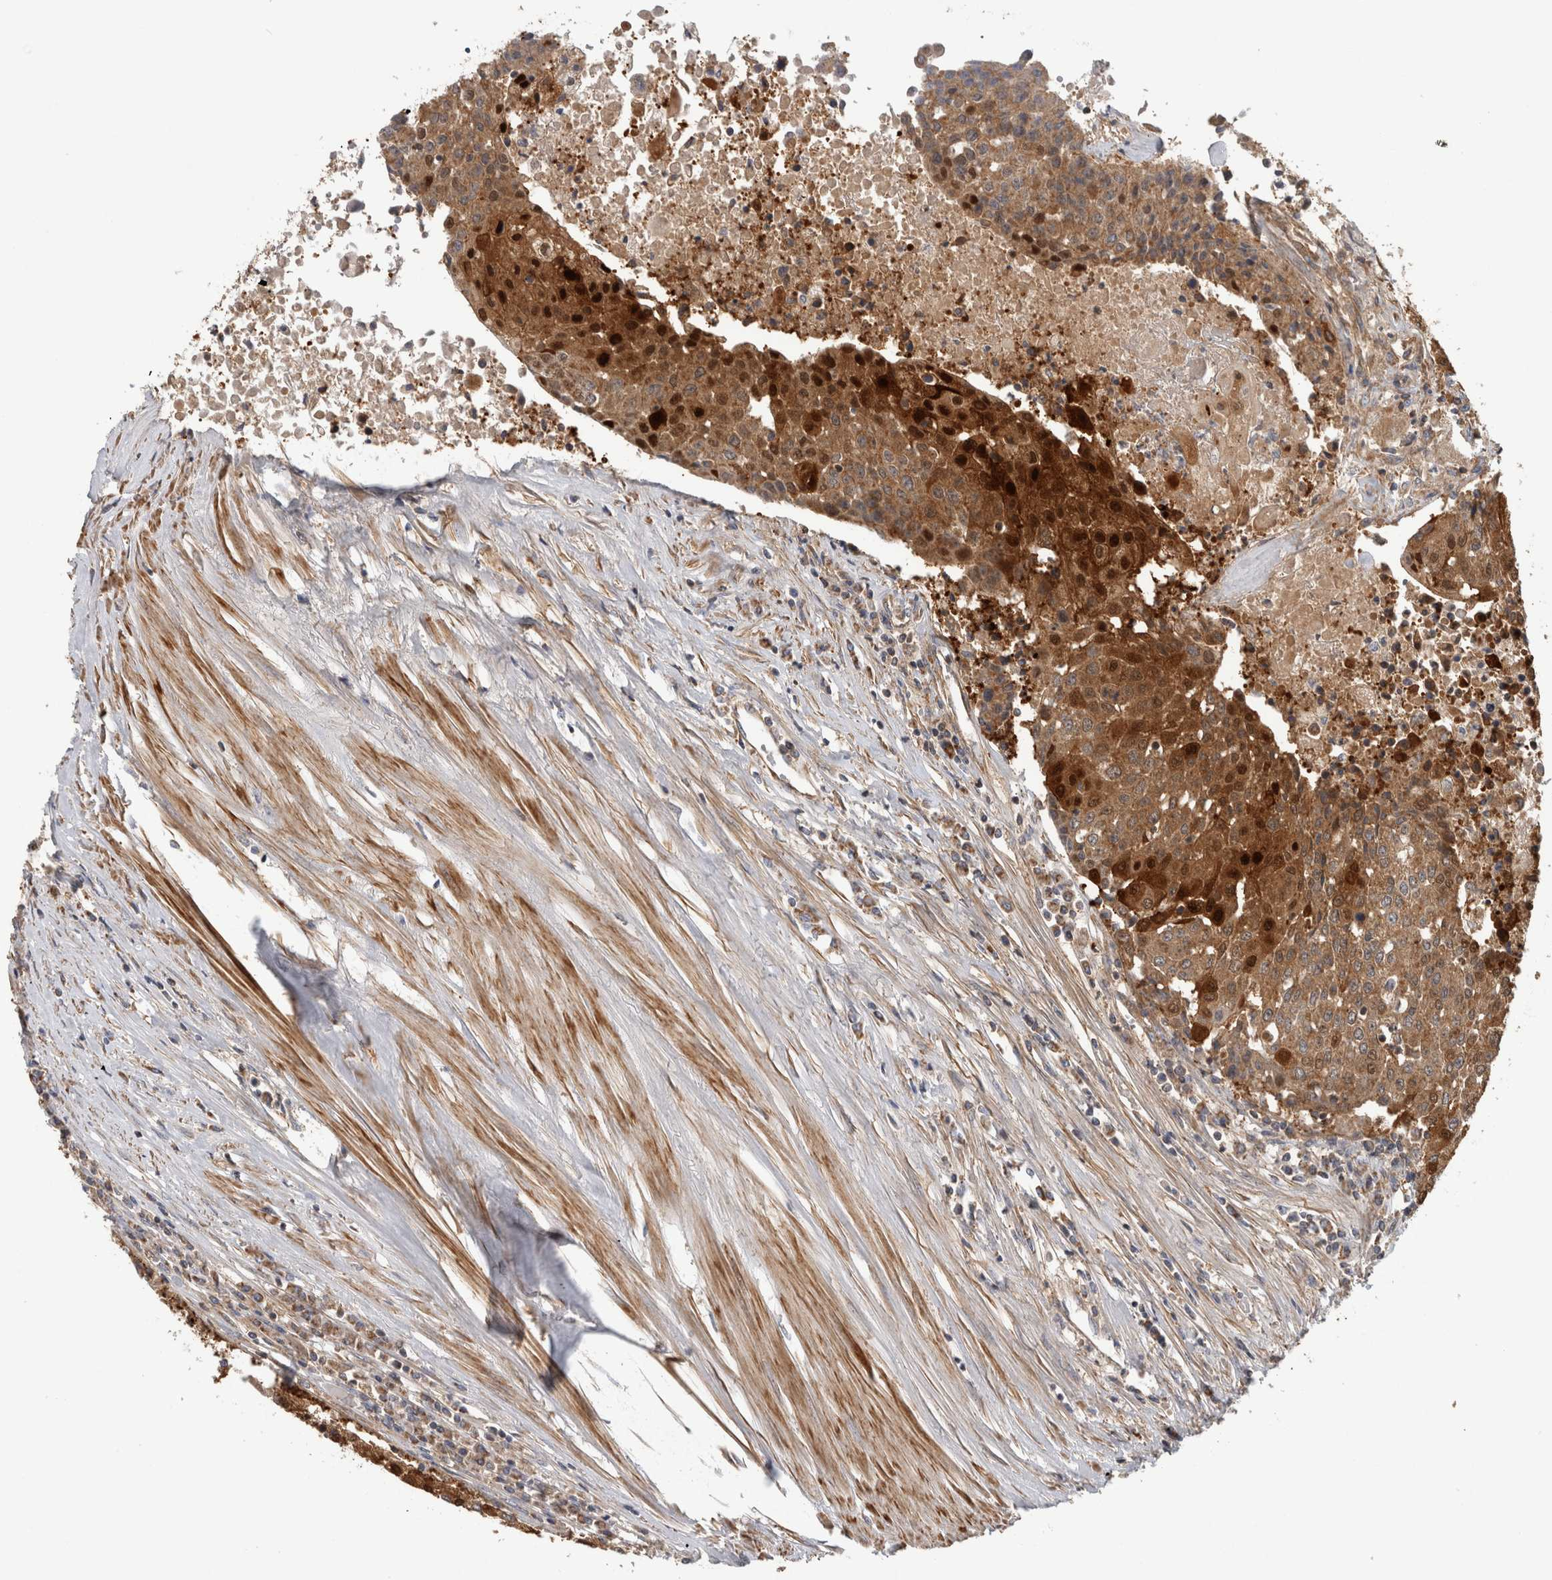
{"staining": {"intensity": "moderate", "quantity": ">75%", "location": "cytoplasmic/membranous,nuclear"}, "tissue": "urothelial cancer", "cell_type": "Tumor cells", "image_type": "cancer", "snomed": [{"axis": "morphology", "description": "Urothelial carcinoma, High grade"}, {"axis": "topography", "description": "Urinary bladder"}], "caption": "Moderate cytoplasmic/membranous and nuclear expression is appreciated in approximately >75% of tumor cells in high-grade urothelial carcinoma. The staining is performed using DAB (3,3'-diaminobenzidine) brown chromogen to label protein expression. The nuclei are counter-stained blue using hematoxylin.", "gene": "SFXN2", "patient": {"sex": "female", "age": 85}}